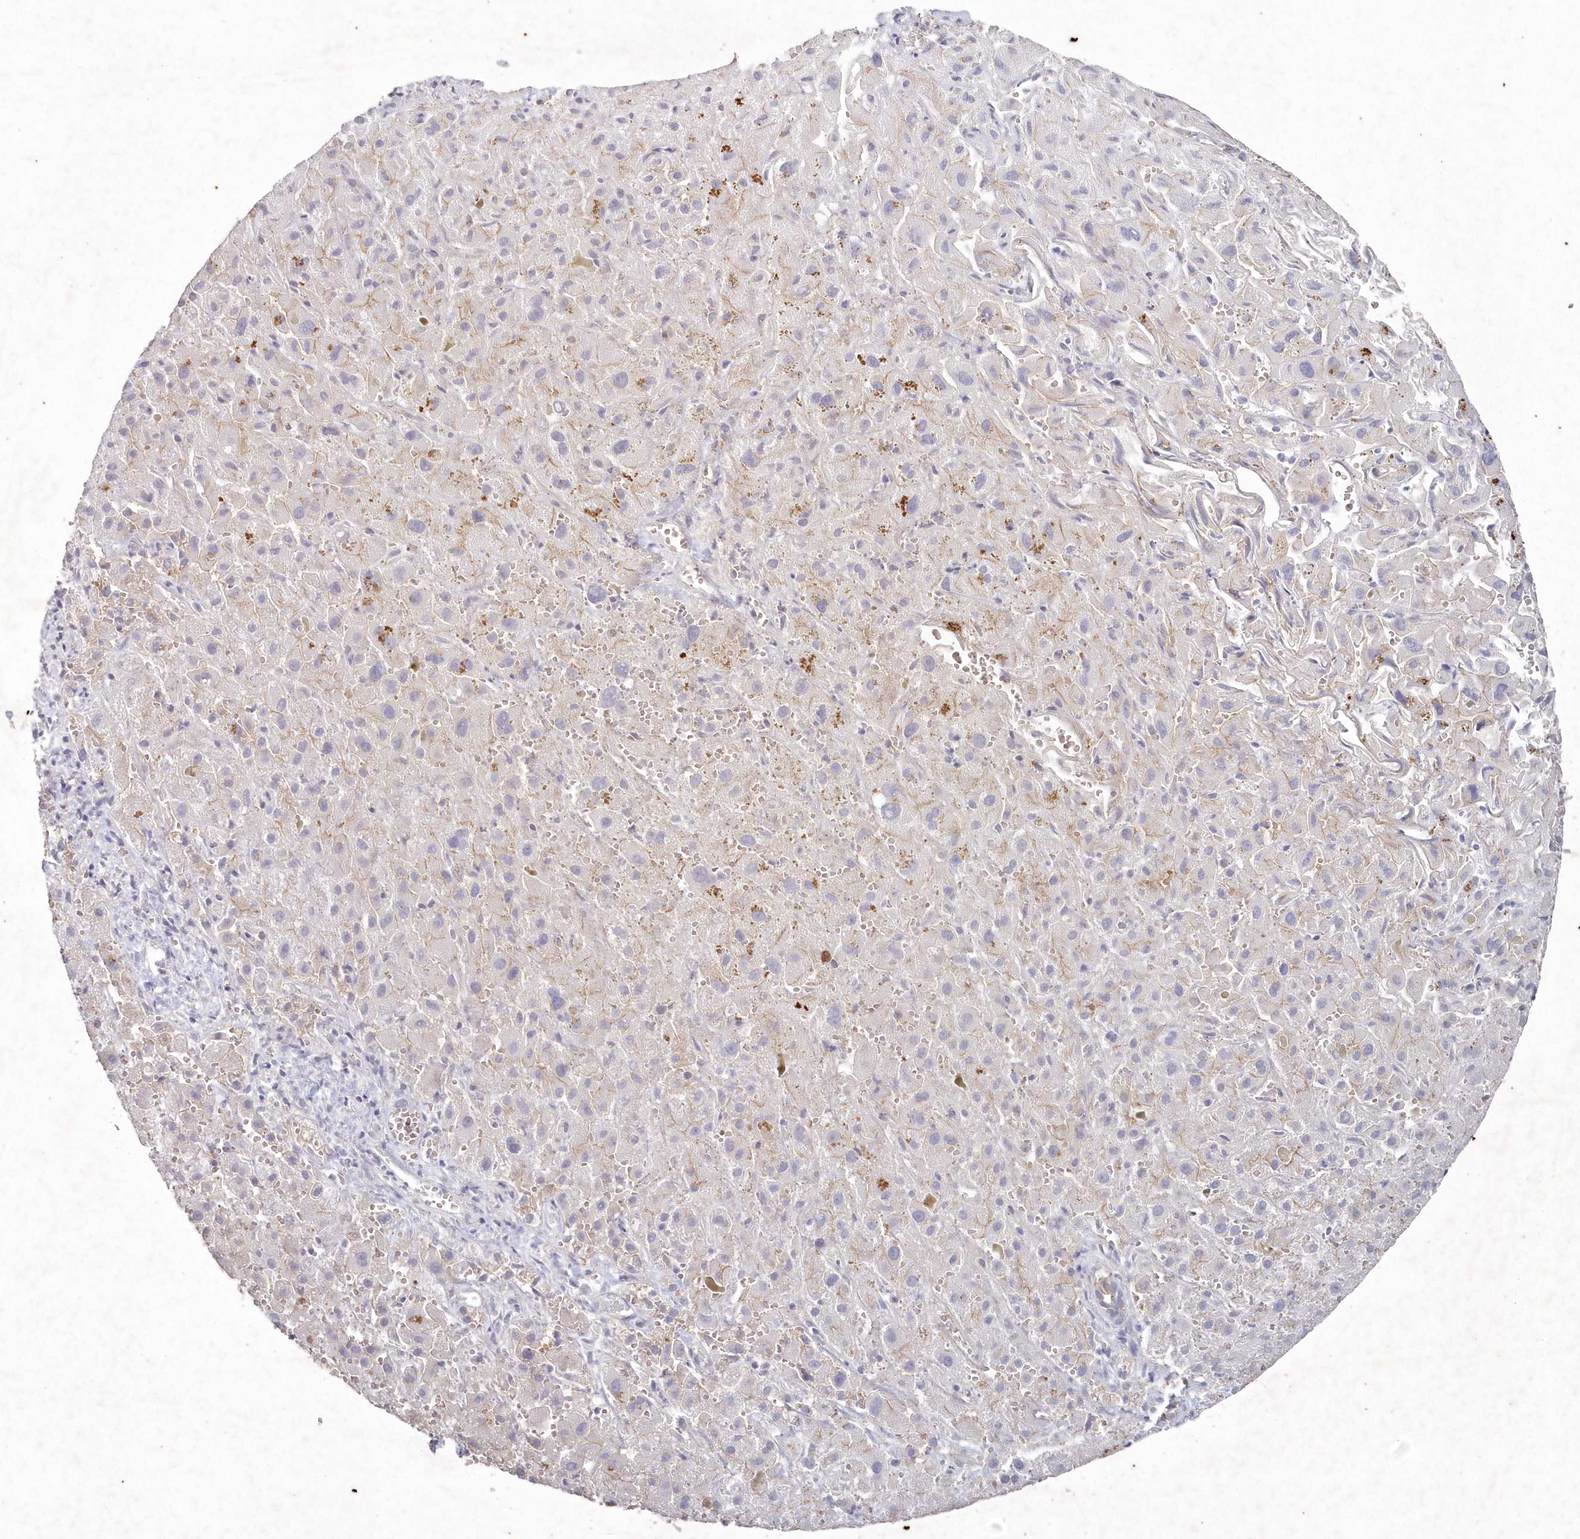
{"staining": {"intensity": "negative", "quantity": "none", "location": "none"}, "tissue": "liver cancer", "cell_type": "Tumor cells", "image_type": "cancer", "snomed": [{"axis": "morphology", "description": "Cholangiocarcinoma"}, {"axis": "topography", "description": "Liver"}], "caption": "The IHC image has no significant positivity in tumor cells of liver cancer (cholangiocarcinoma) tissue. Brightfield microscopy of immunohistochemistry (IHC) stained with DAB (3,3'-diaminobenzidine) (brown) and hematoxylin (blue), captured at high magnification.", "gene": "VSIG2", "patient": {"sex": "female", "age": 52}}